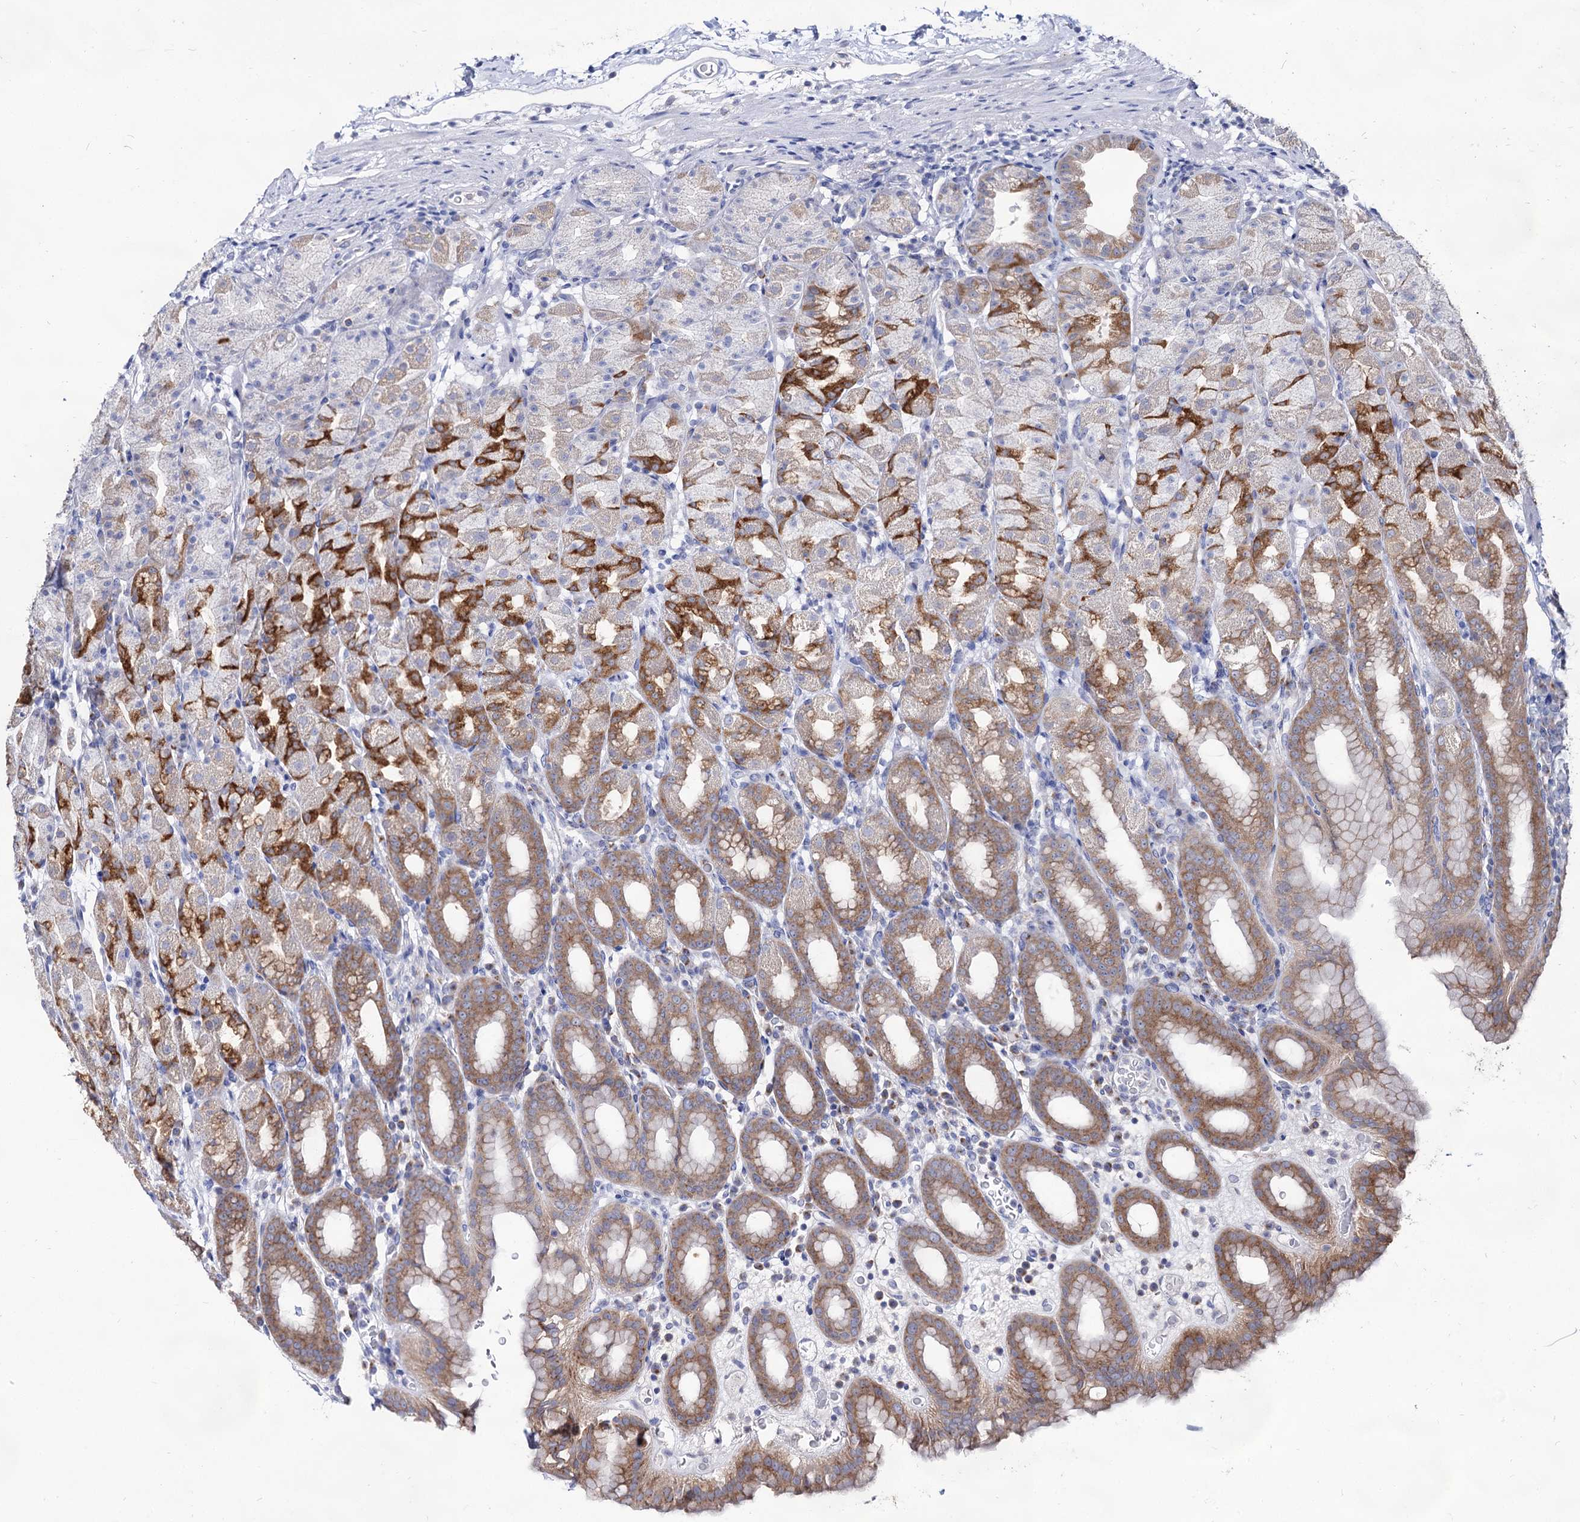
{"staining": {"intensity": "moderate", "quantity": "25%-75%", "location": "cytoplasmic/membranous"}, "tissue": "stomach", "cell_type": "Glandular cells", "image_type": "normal", "snomed": [{"axis": "morphology", "description": "Normal tissue, NOS"}, {"axis": "topography", "description": "Stomach, upper"}], "caption": "Glandular cells exhibit moderate cytoplasmic/membranous staining in approximately 25%-75% of cells in normal stomach.", "gene": "ARFIP2", "patient": {"sex": "male", "age": 68}}